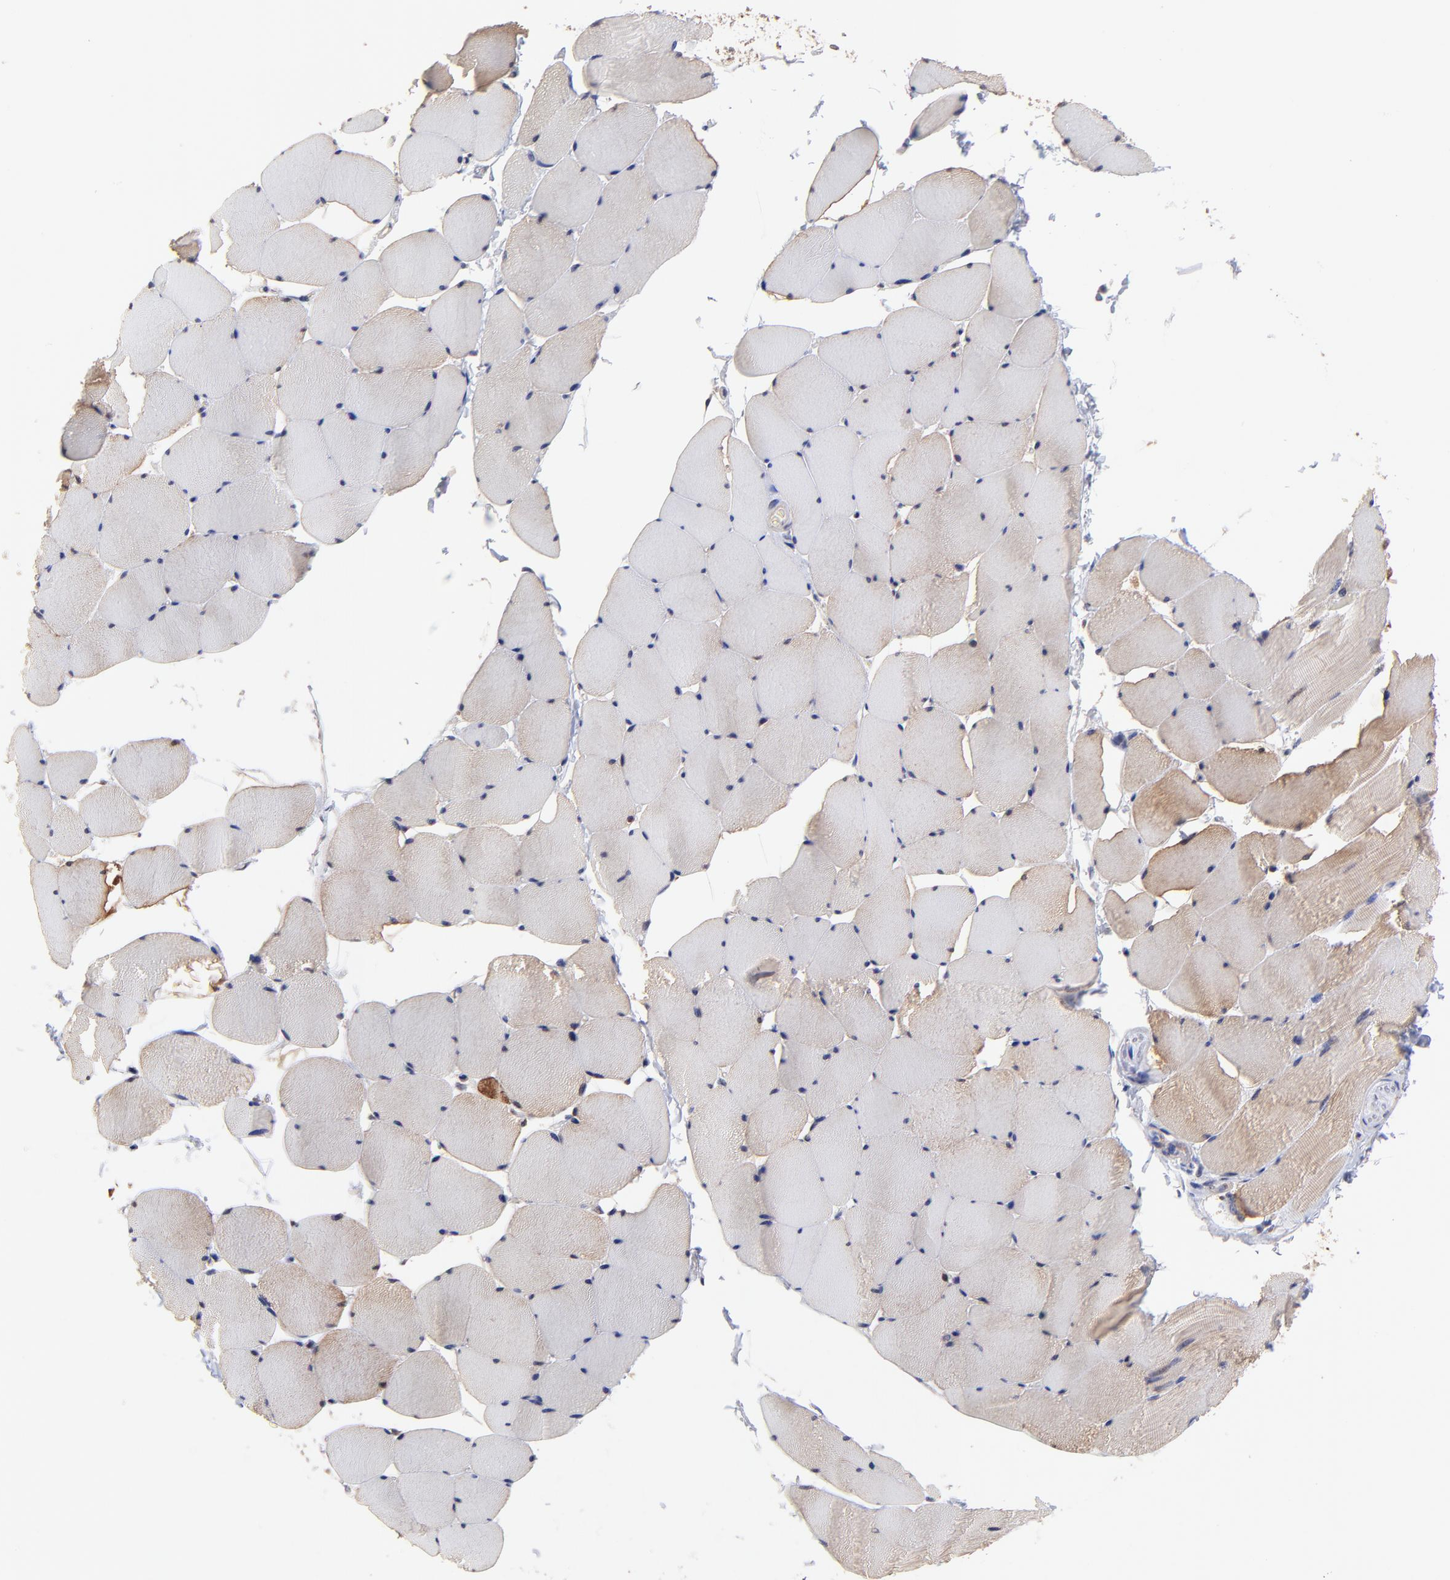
{"staining": {"intensity": "weak", "quantity": "25%-75%", "location": "cytoplasmic/membranous"}, "tissue": "skeletal muscle", "cell_type": "Myocytes", "image_type": "normal", "snomed": [{"axis": "morphology", "description": "Normal tissue, NOS"}, {"axis": "topography", "description": "Skeletal muscle"}], "caption": "Immunohistochemistry (IHC) of normal skeletal muscle demonstrates low levels of weak cytoplasmic/membranous staining in approximately 25%-75% of myocytes. (DAB IHC, brown staining for protein, blue staining for nuclei).", "gene": "PSMA6", "patient": {"sex": "male", "age": 62}}